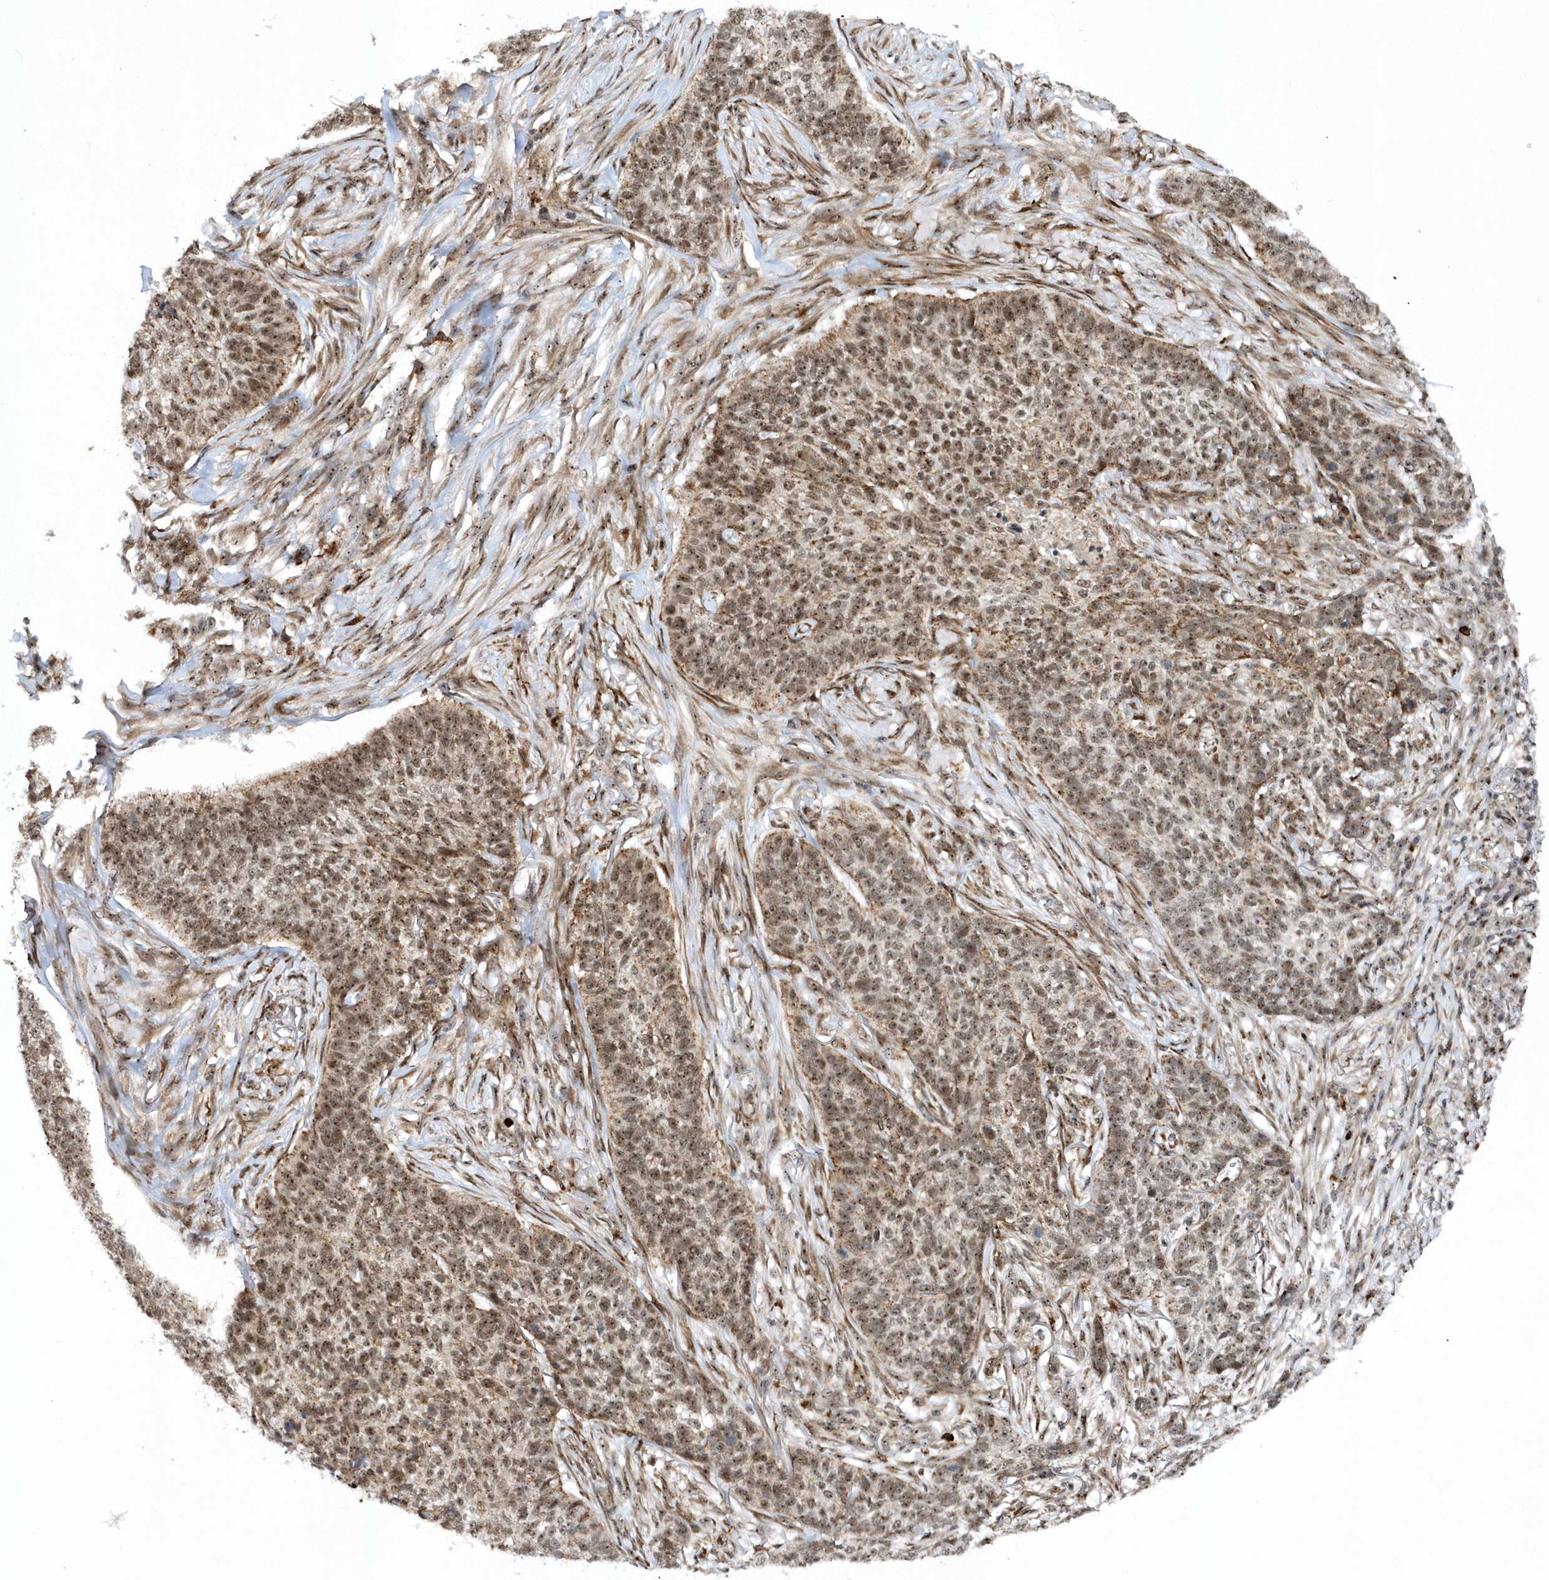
{"staining": {"intensity": "weak", "quantity": ">75%", "location": "cytoplasmic/membranous,nuclear"}, "tissue": "skin cancer", "cell_type": "Tumor cells", "image_type": "cancer", "snomed": [{"axis": "morphology", "description": "Basal cell carcinoma"}, {"axis": "topography", "description": "Skin"}], "caption": "This micrograph demonstrates immunohistochemistry staining of basal cell carcinoma (skin), with low weak cytoplasmic/membranous and nuclear positivity in about >75% of tumor cells.", "gene": "SOWAHB", "patient": {"sex": "male", "age": 85}}